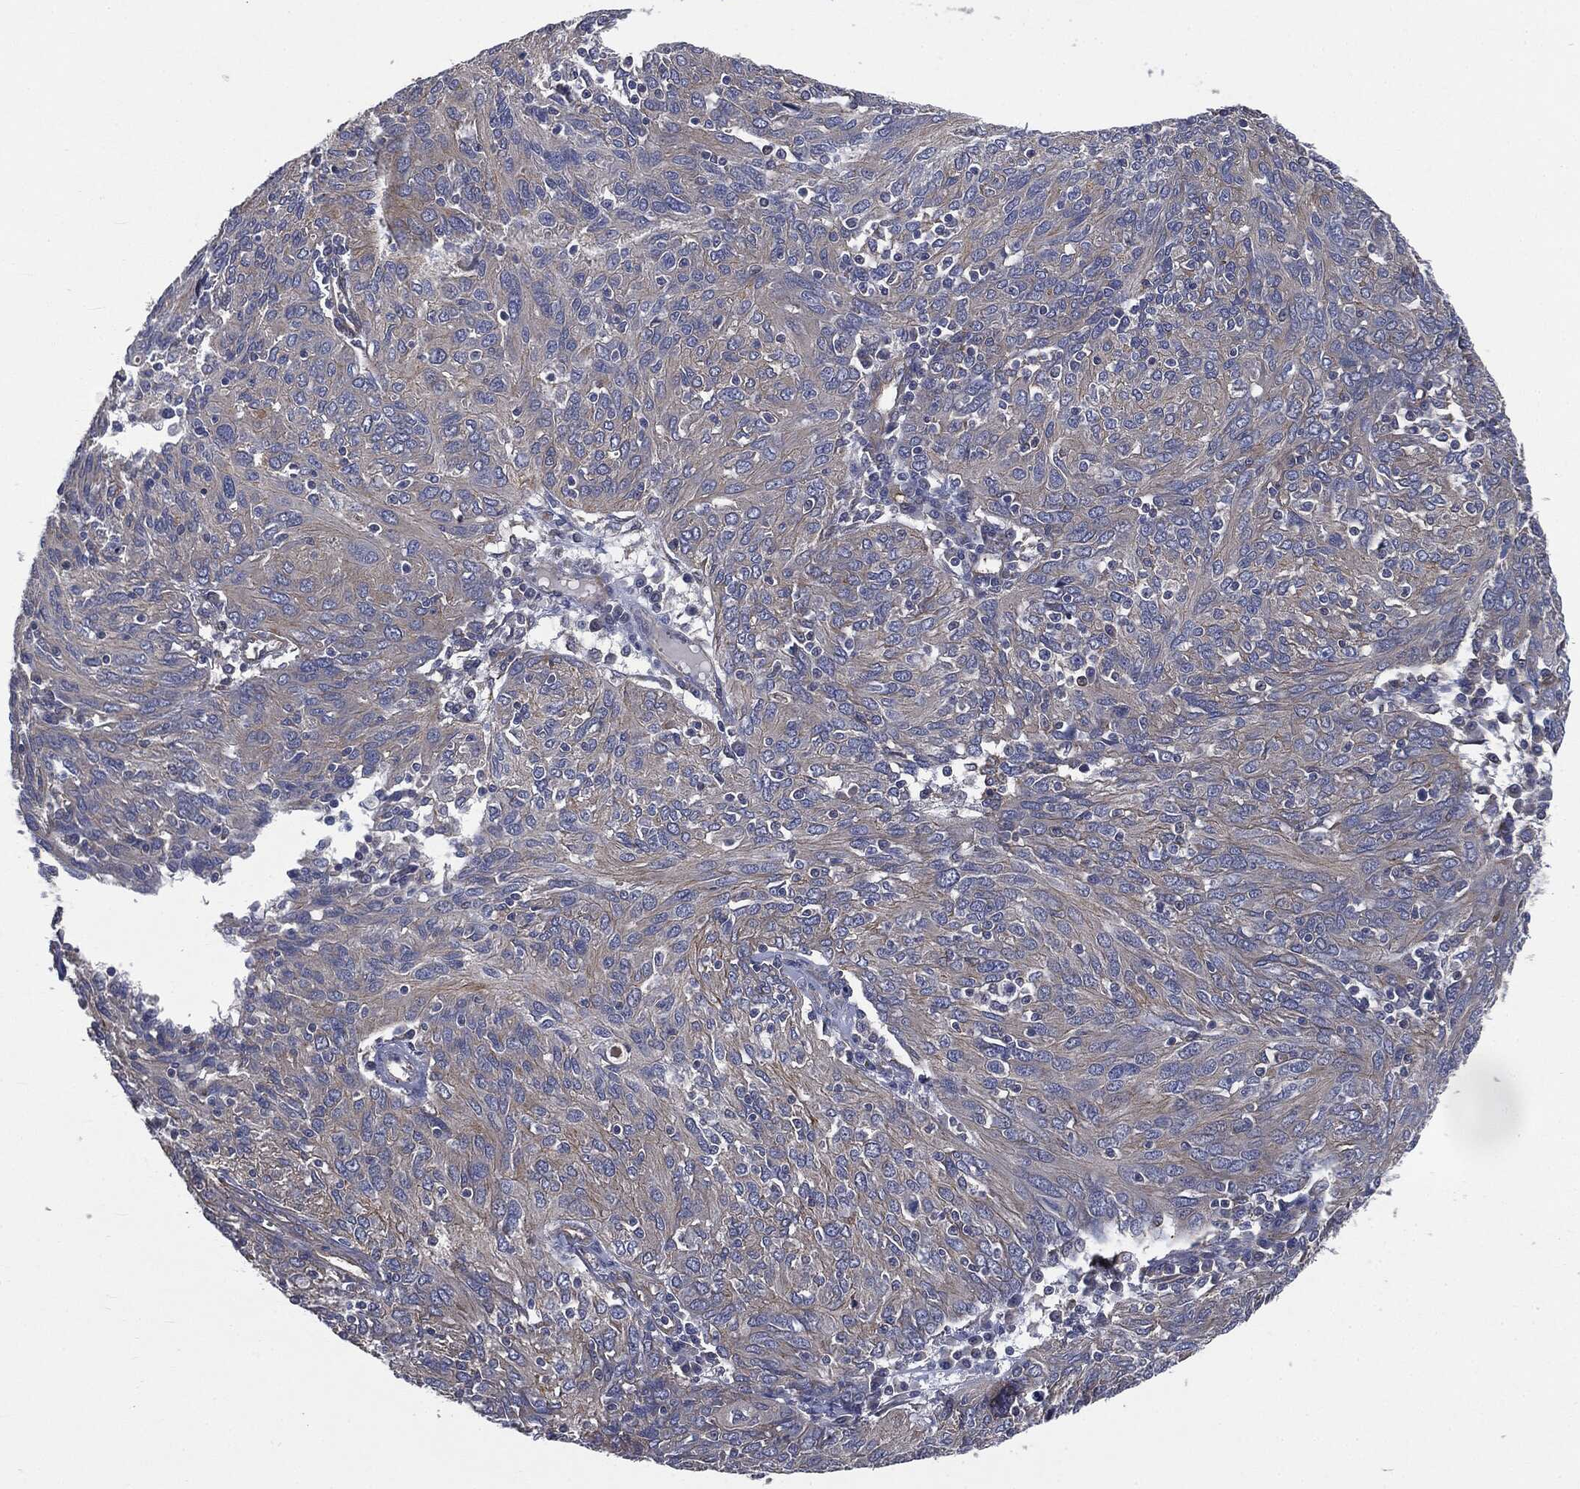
{"staining": {"intensity": "weak", "quantity": "<25%", "location": "cytoplasmic/membranous"}, "tissue": "ovarian cancer", "cell_type": "Tumor cells", "image_type": "cancer", "snomed": [{"axis": "morphology", "description": "Carcinoma, endometroid"}, {"axis": "topography", "description": "Ovary"}], "caption": "The immunohistochemistry (IHC) image has no significant staining in tumor cells of ovarian cancer tissue.", "gene": "EPS15L1", "patient": {"sex": "female", "age": 50}}